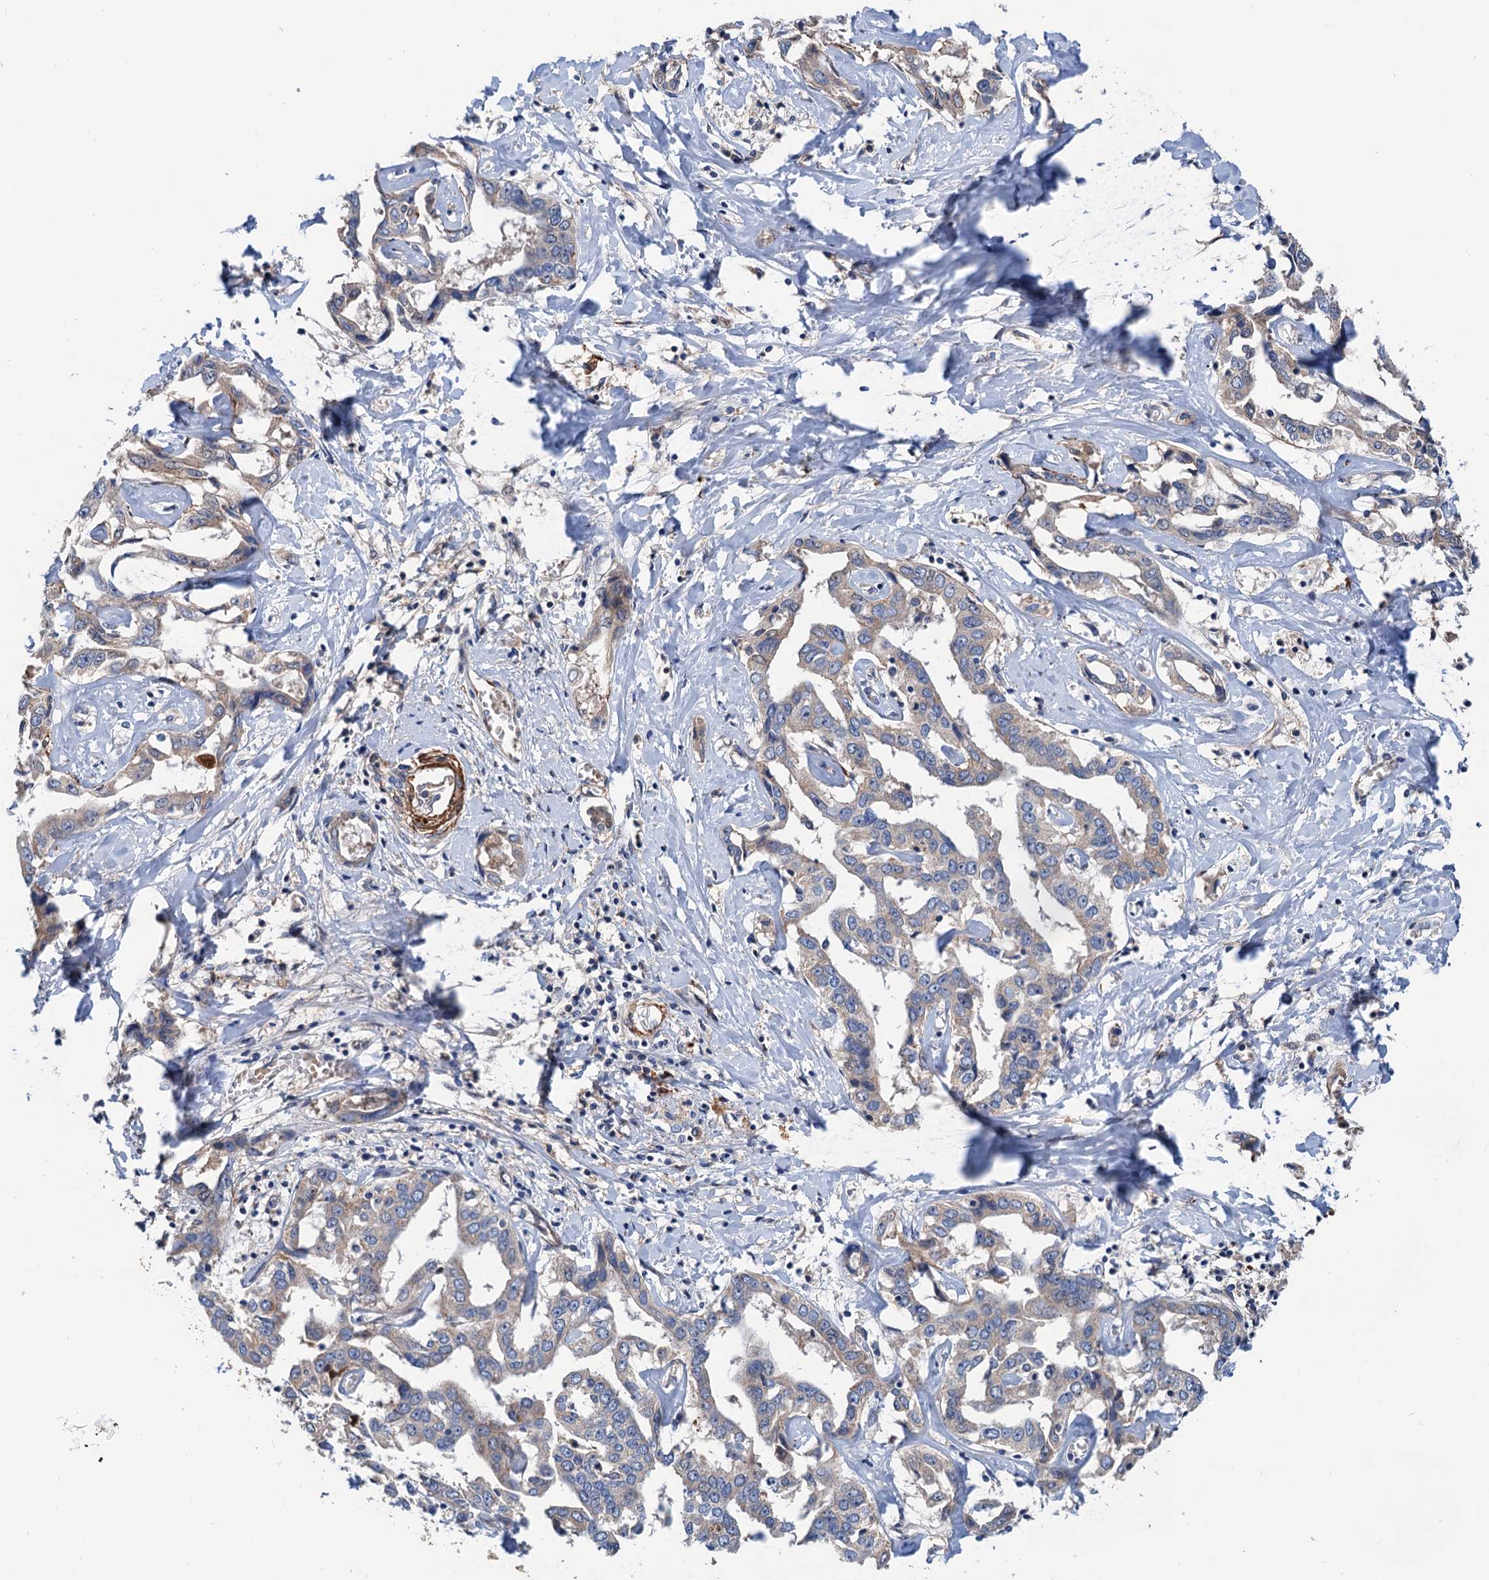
{"staining": {"intensity": "weak", "quantity": "25%-75%", "location": "cytoplasmic/membranous"}, "tissue": "liver cancer", "cell_type": "Tumor cells", "image_type": "cancer", "snomed": [{"axis": "morphology", "description": "Cholangiocarcinoma"}, {"axis": "topography", "description": "Liver"}], "caption": "High-power microscopy captured an IHC micrograph of liver cholangiocarcinoma, revealing weak cytoplasmic/membranous staining in approximately 25%-75% of tumor cells.", "gene": "CSTPP1", "patient": {"sex": "male", "age": 59}}